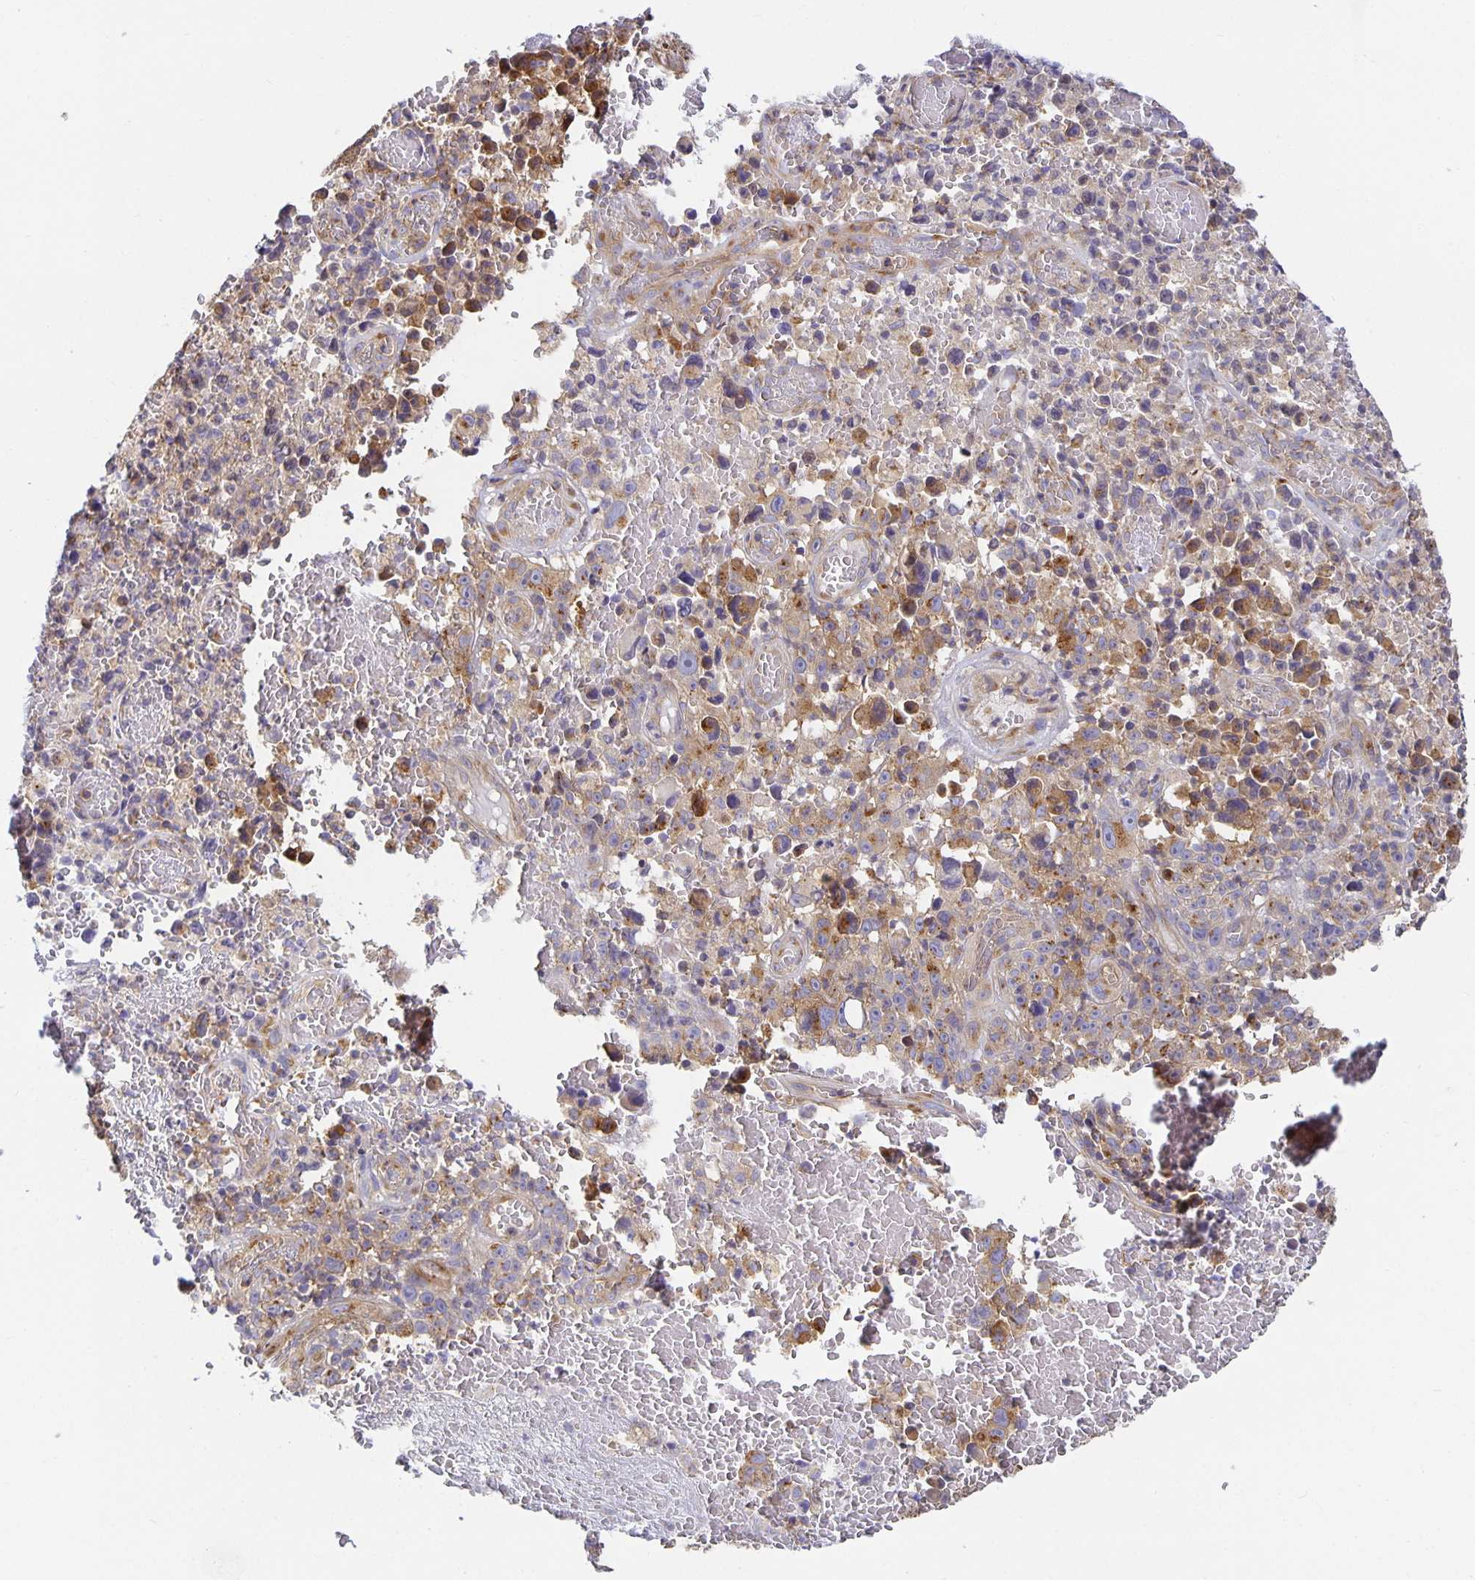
{"staining": {"intensity": "moderate", "quantity": "25%-75%", "location": "cytoplasmic/membranous"}, "tissue": "melanoma", "cell_type": "Tumor cells", "image_type": "cancer", "snomed": [{"axis": "morphology", "description": "Malignant melanoma, NOS"}, {"axis": "topography", "description": "Skin"}], "caption": "Immunohistochemistry micrograph of neoplastic tissue: human melanoma stained using IHC demonstrates medium levels of moderate protein expression localized specifically in the cytoplasmic/membranous of tumor cells, appearing as a cytoplasmic/membranous brown color.", "gene": "USO1", "patient": {"sex": "female", "age": 82}}